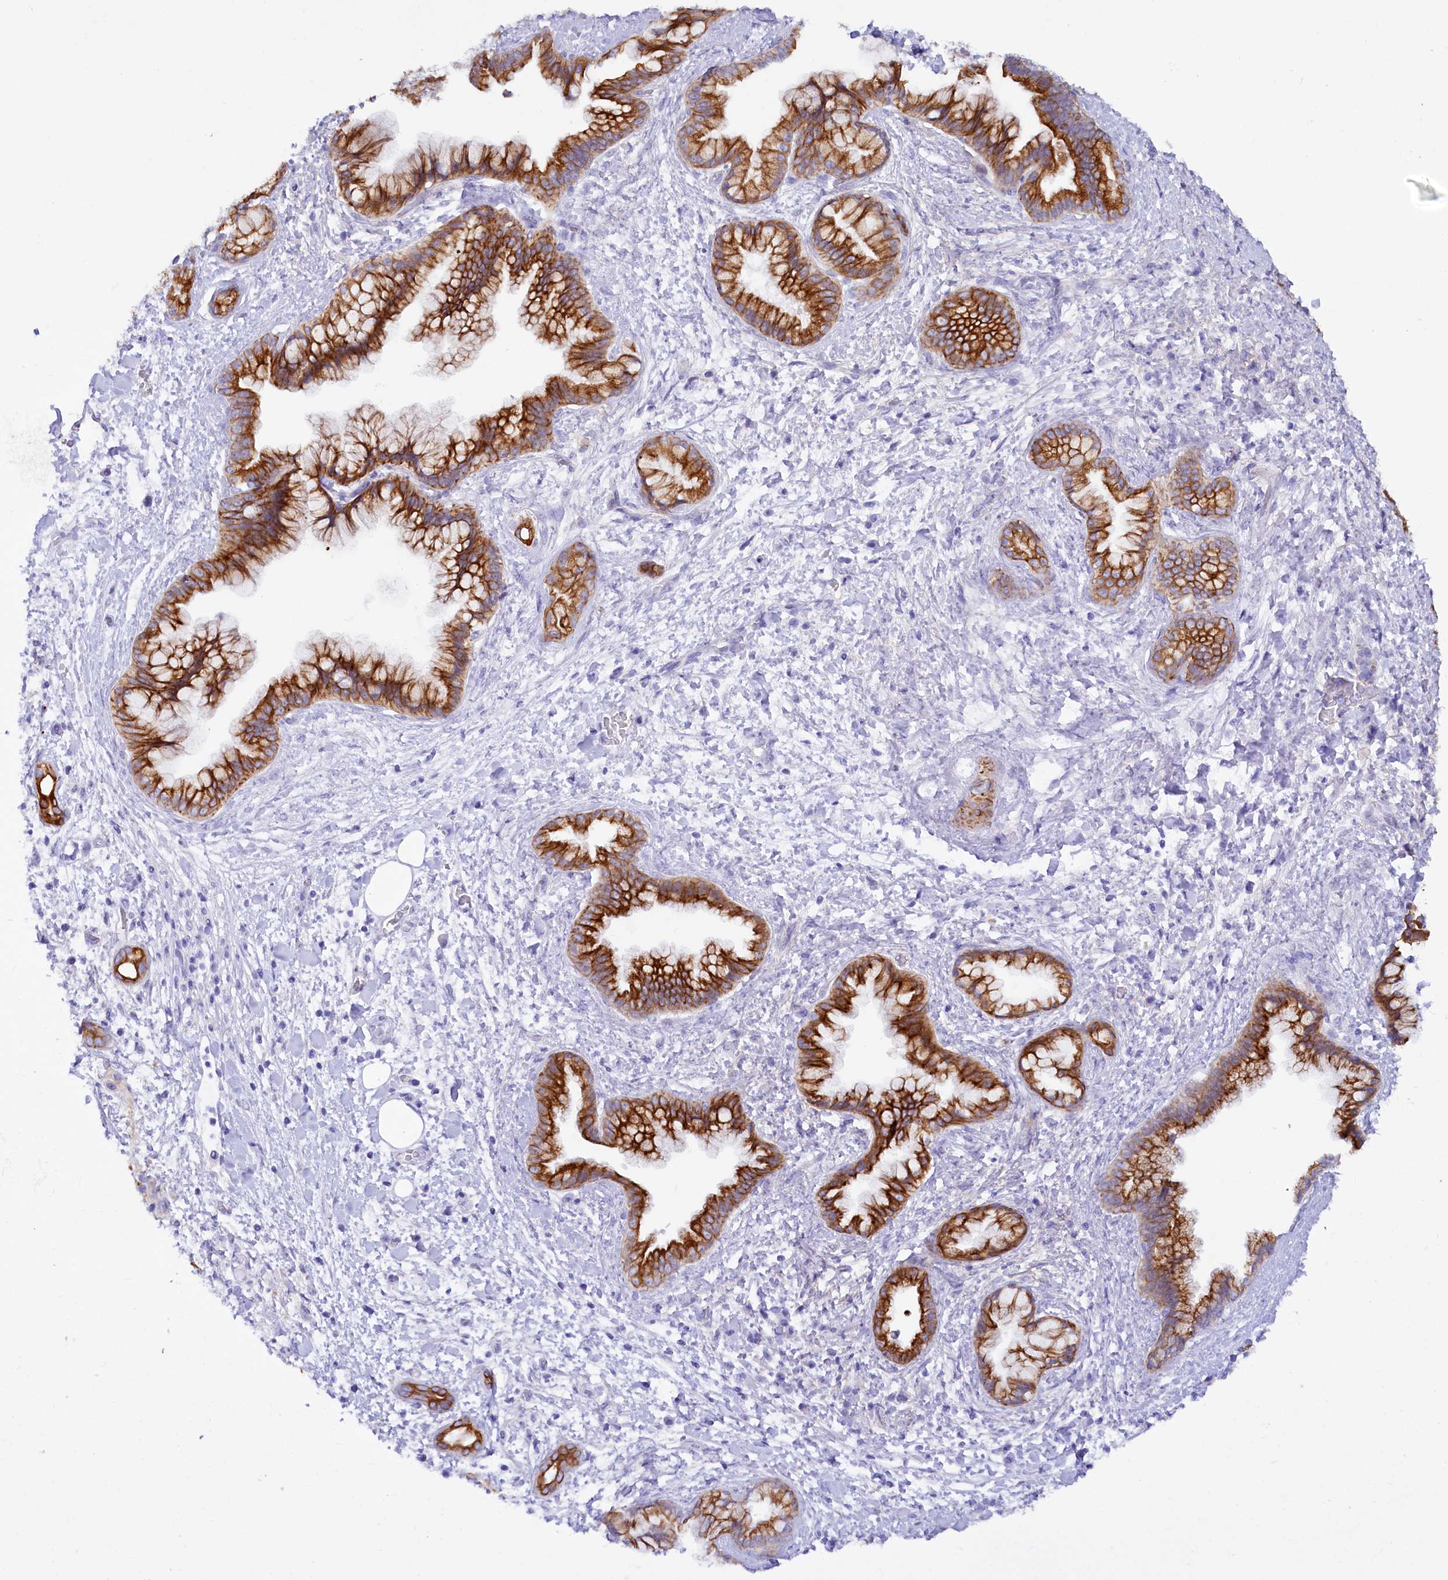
{"staining": {"intensity": "strong", "quantity": ">75%", "location": "cytoplasmic/membranous"}, "tissue": "pancreatic cancer", "cell_type": "Tumor cells", "image_type": "cancer", "snomed": [{"axis": "morphology", "description": "Adenocarcinoma, NOS"}, {"axis": "topography", "description": "Pancreas"}], "caption": "Protein staining of adenocarcinoma (pancreatic) tissue displays strong cytoplasmic/membranous positivity in about >75% of tumor cells.", "gene": "FAAP20", "patient": {"sex": "female", "age": 78}}